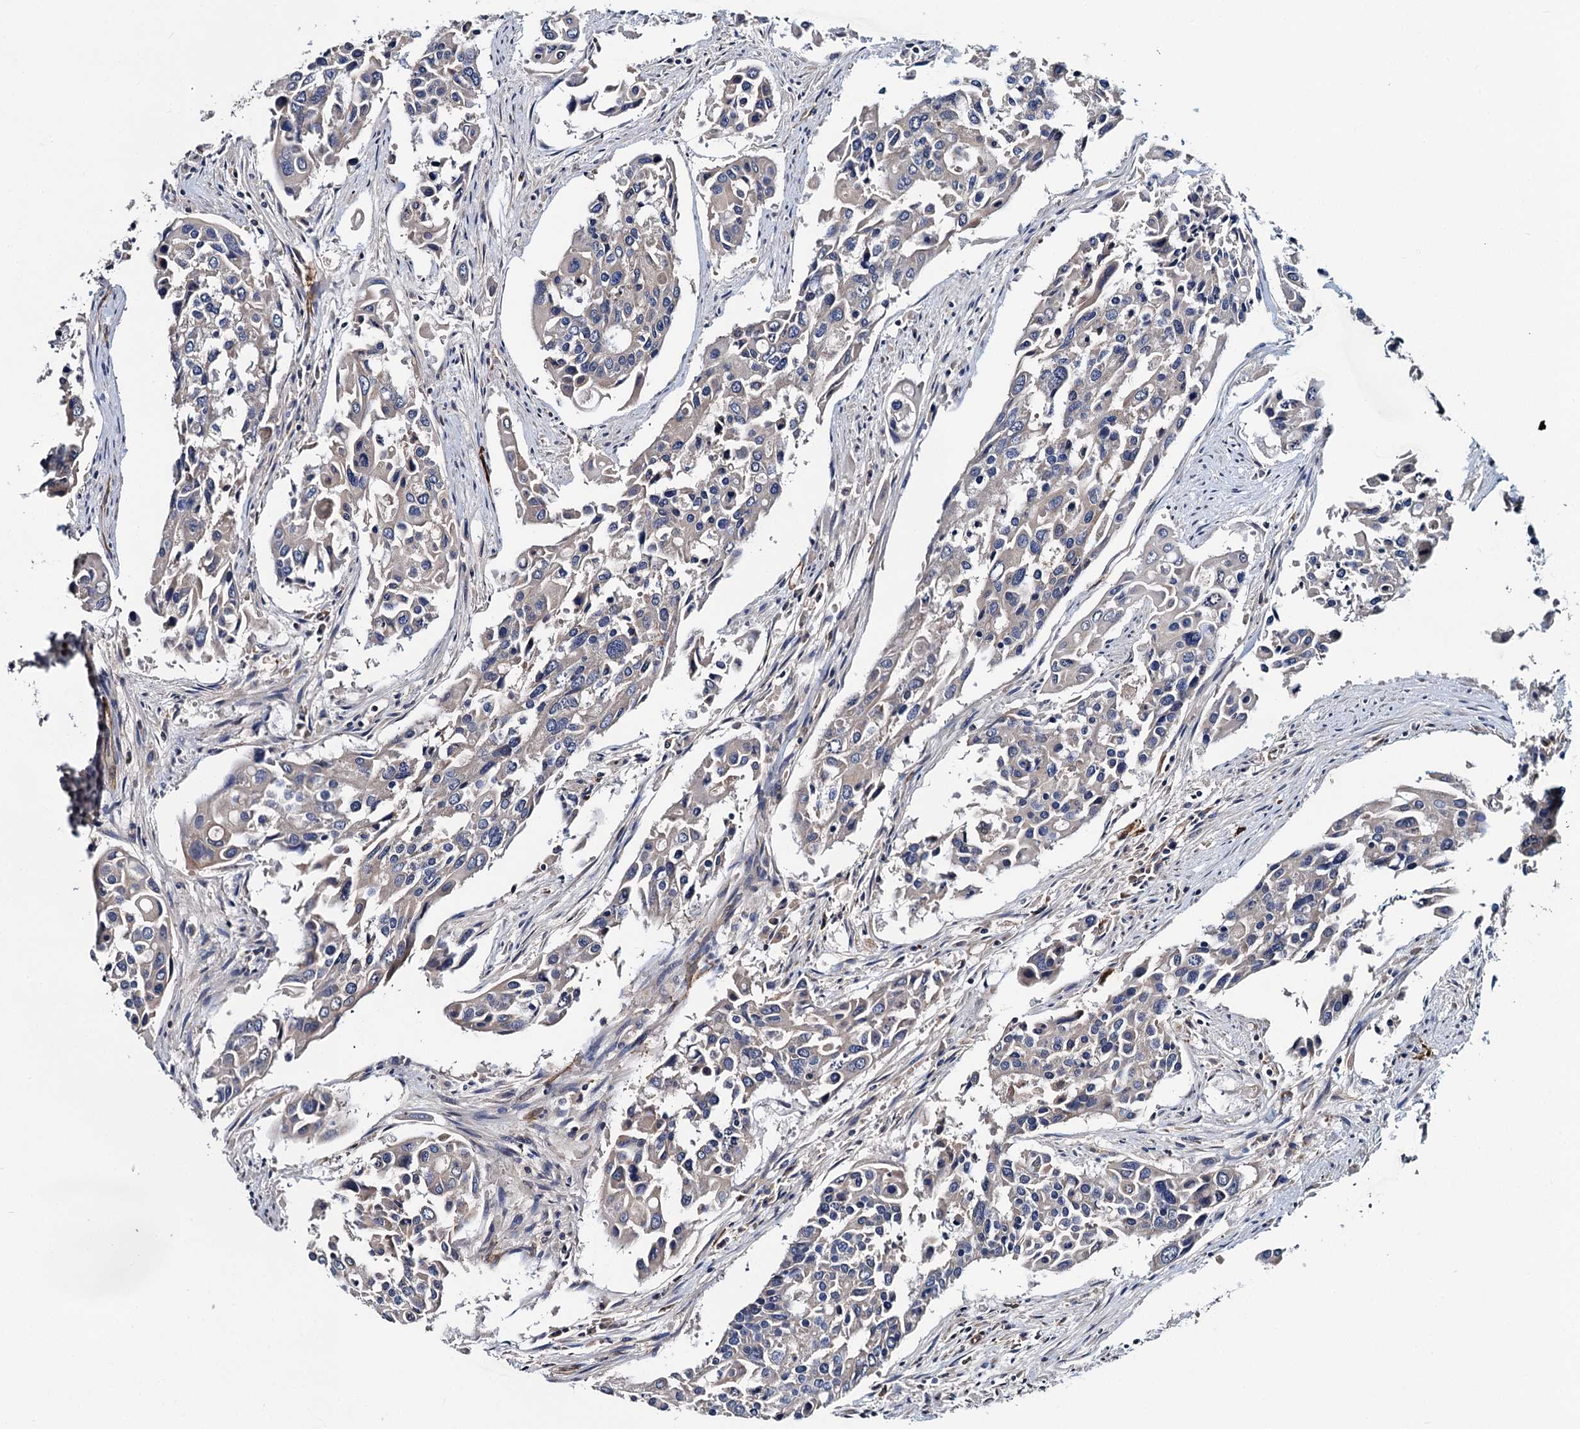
{"staining": {"intensity": "negative", "quantity": "none", "location": "none"}, "tissue": "colorectal cancer", "cell_type": "Tumor cells", "image_type": "cancer", "snomed": [{"axis": "morphology", "description": "Adenocarcinoma, NOS"}, {"axis": "topography", "description": "Colon"}], "caption": "Photomicrograph shows no significant protein staining in tumor cells of adenocarcinoma (colorectal). (DAB (3,3'-diaminobenzidine) immunohistochemistry (IHC), high magnification).", "gene": "CACNA1C", "patient": {"sex": "male", "age": 77}}